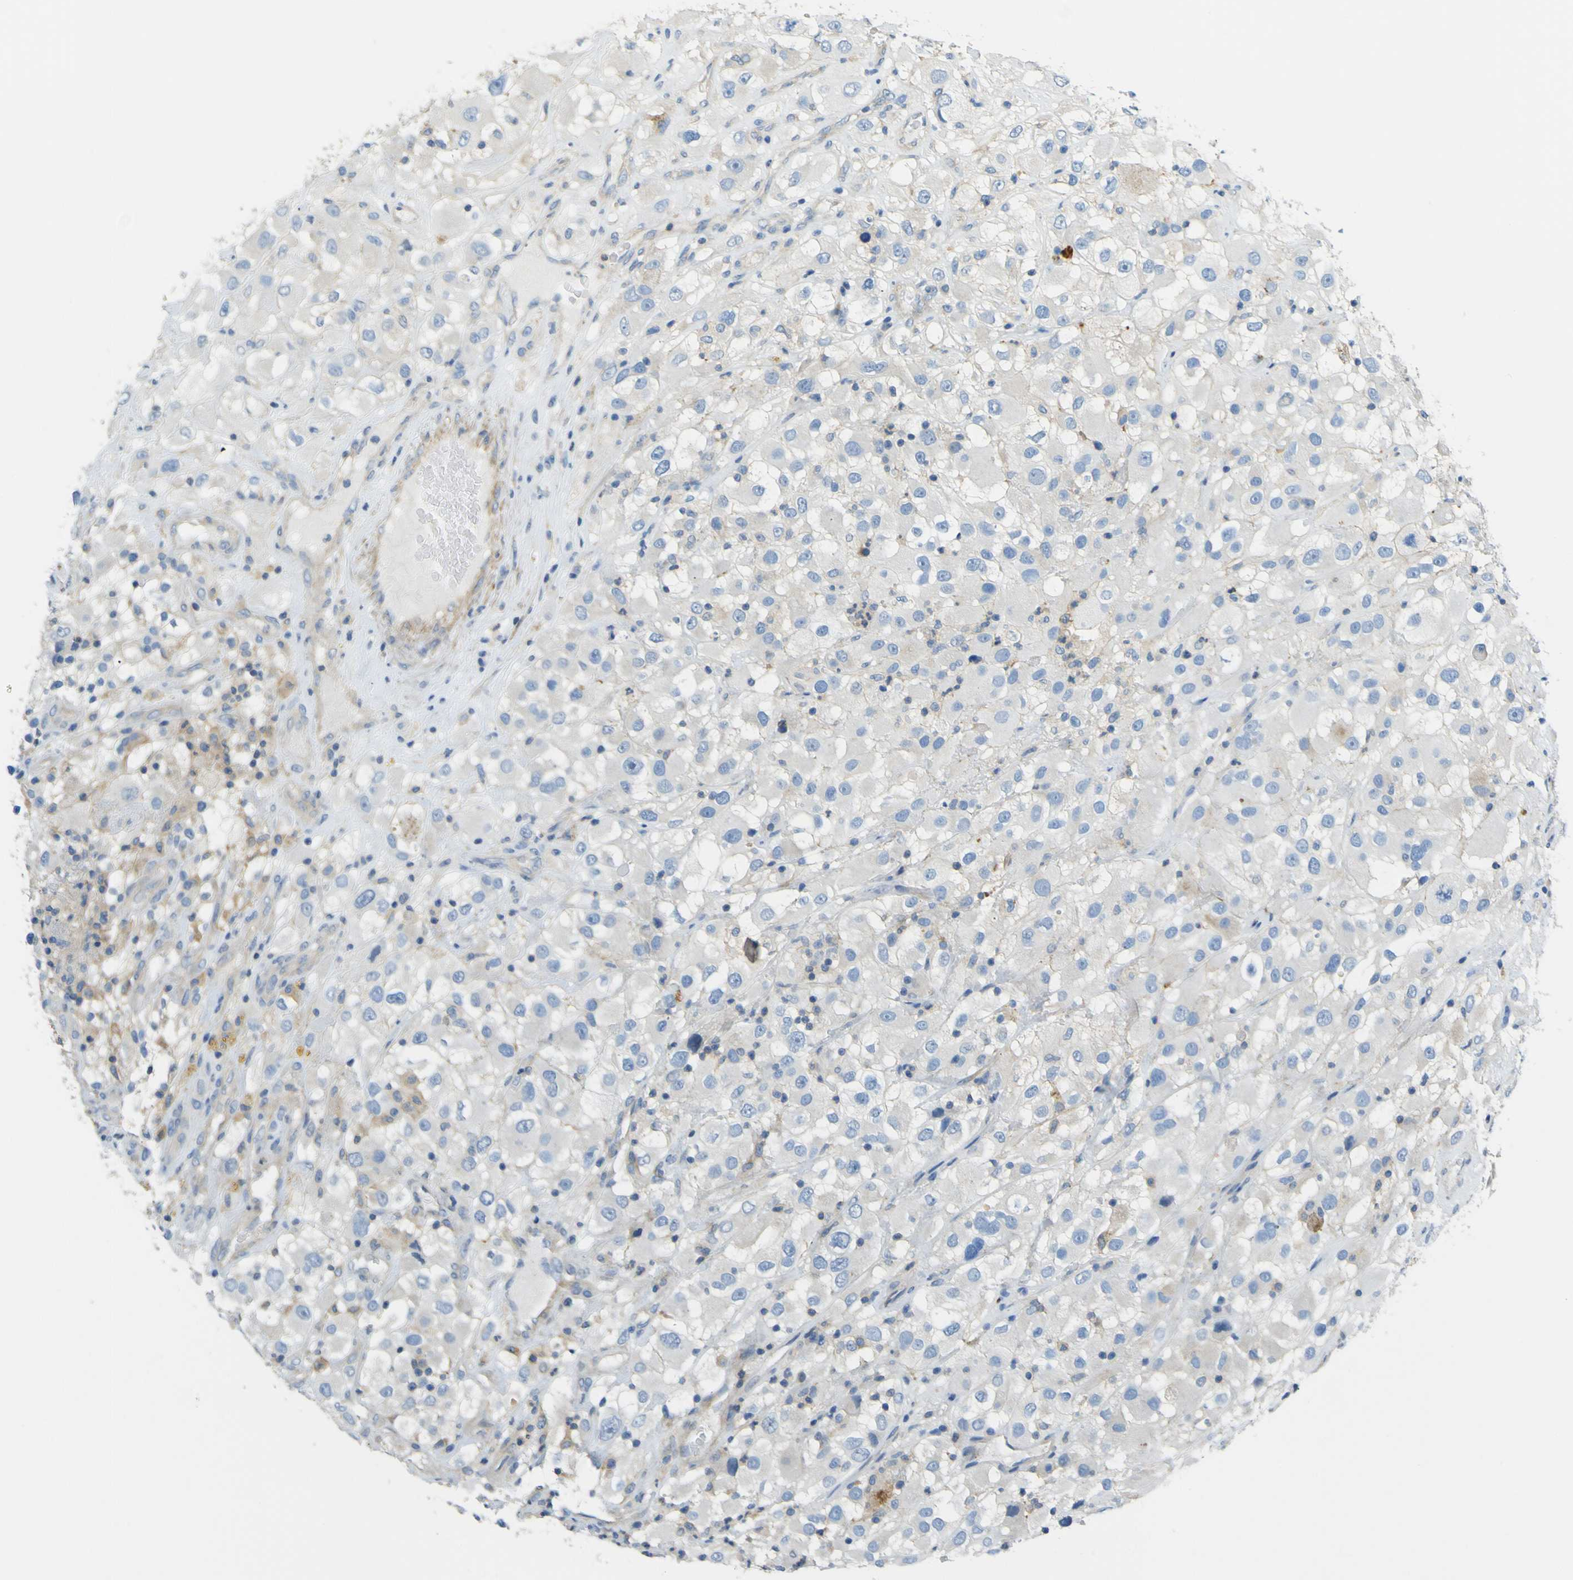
{"staining": {"intensity": "weak", "quantity": "25%-75%", "location": "cytoplasmic/membranous"}, "tissue": "renal cancer", "cell_type": "Tumor cells", "image_type": "cancer", "snomed": [{"axis": "morphology", "description": "Adenocarcinoma, NOS"}, {"axis": "topography", "description": "Kidney"}], "caption": "Tumor cells exhibit low levels of weak cytoplasmic/membranous positivity in about 25%-75% of cells in renal cancer. The protein of interest is shown in brown color, while the nuclei are stained blue.", "gene": "OGN", "patient": {"sex": "female", "age": 52}}